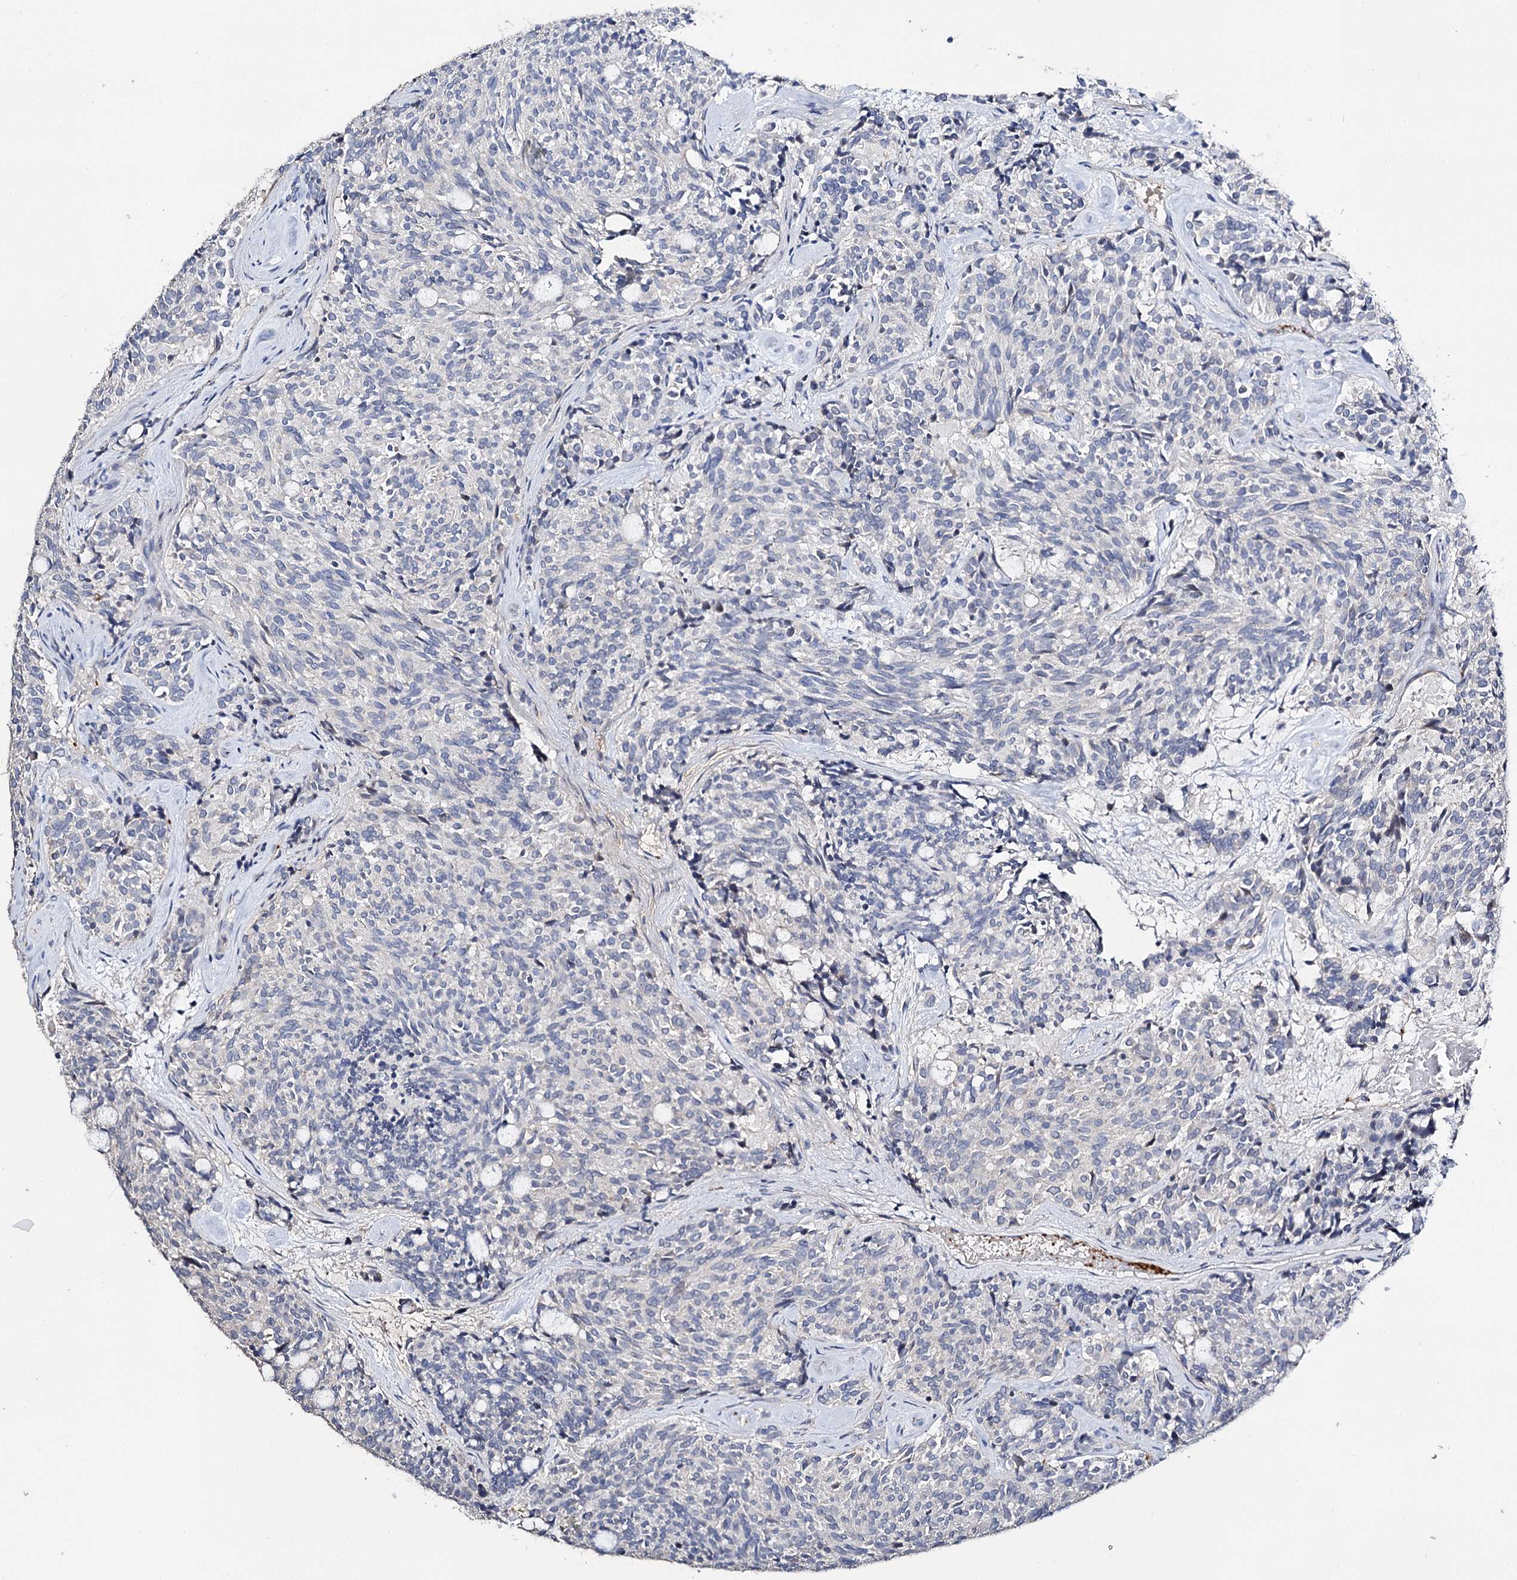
{"staining": {"intensity": "negative", "quantity": "none", "location": "none"}, "tissue": "carcinoid", "cell_type": "Tumor cells", "image_type": "cancer", "snomed": [{"axis": "morphology", "description": "Carcinoid, malignant, NOS"}, {"axis": "topography", "description": "Pancreas"}], "caption": "The immunohistochemistry image has no significant expression in tumor cells of carcinoid tissue.", "gene": "DNAH6", "patient": {"sex": "female", "age": 54}}